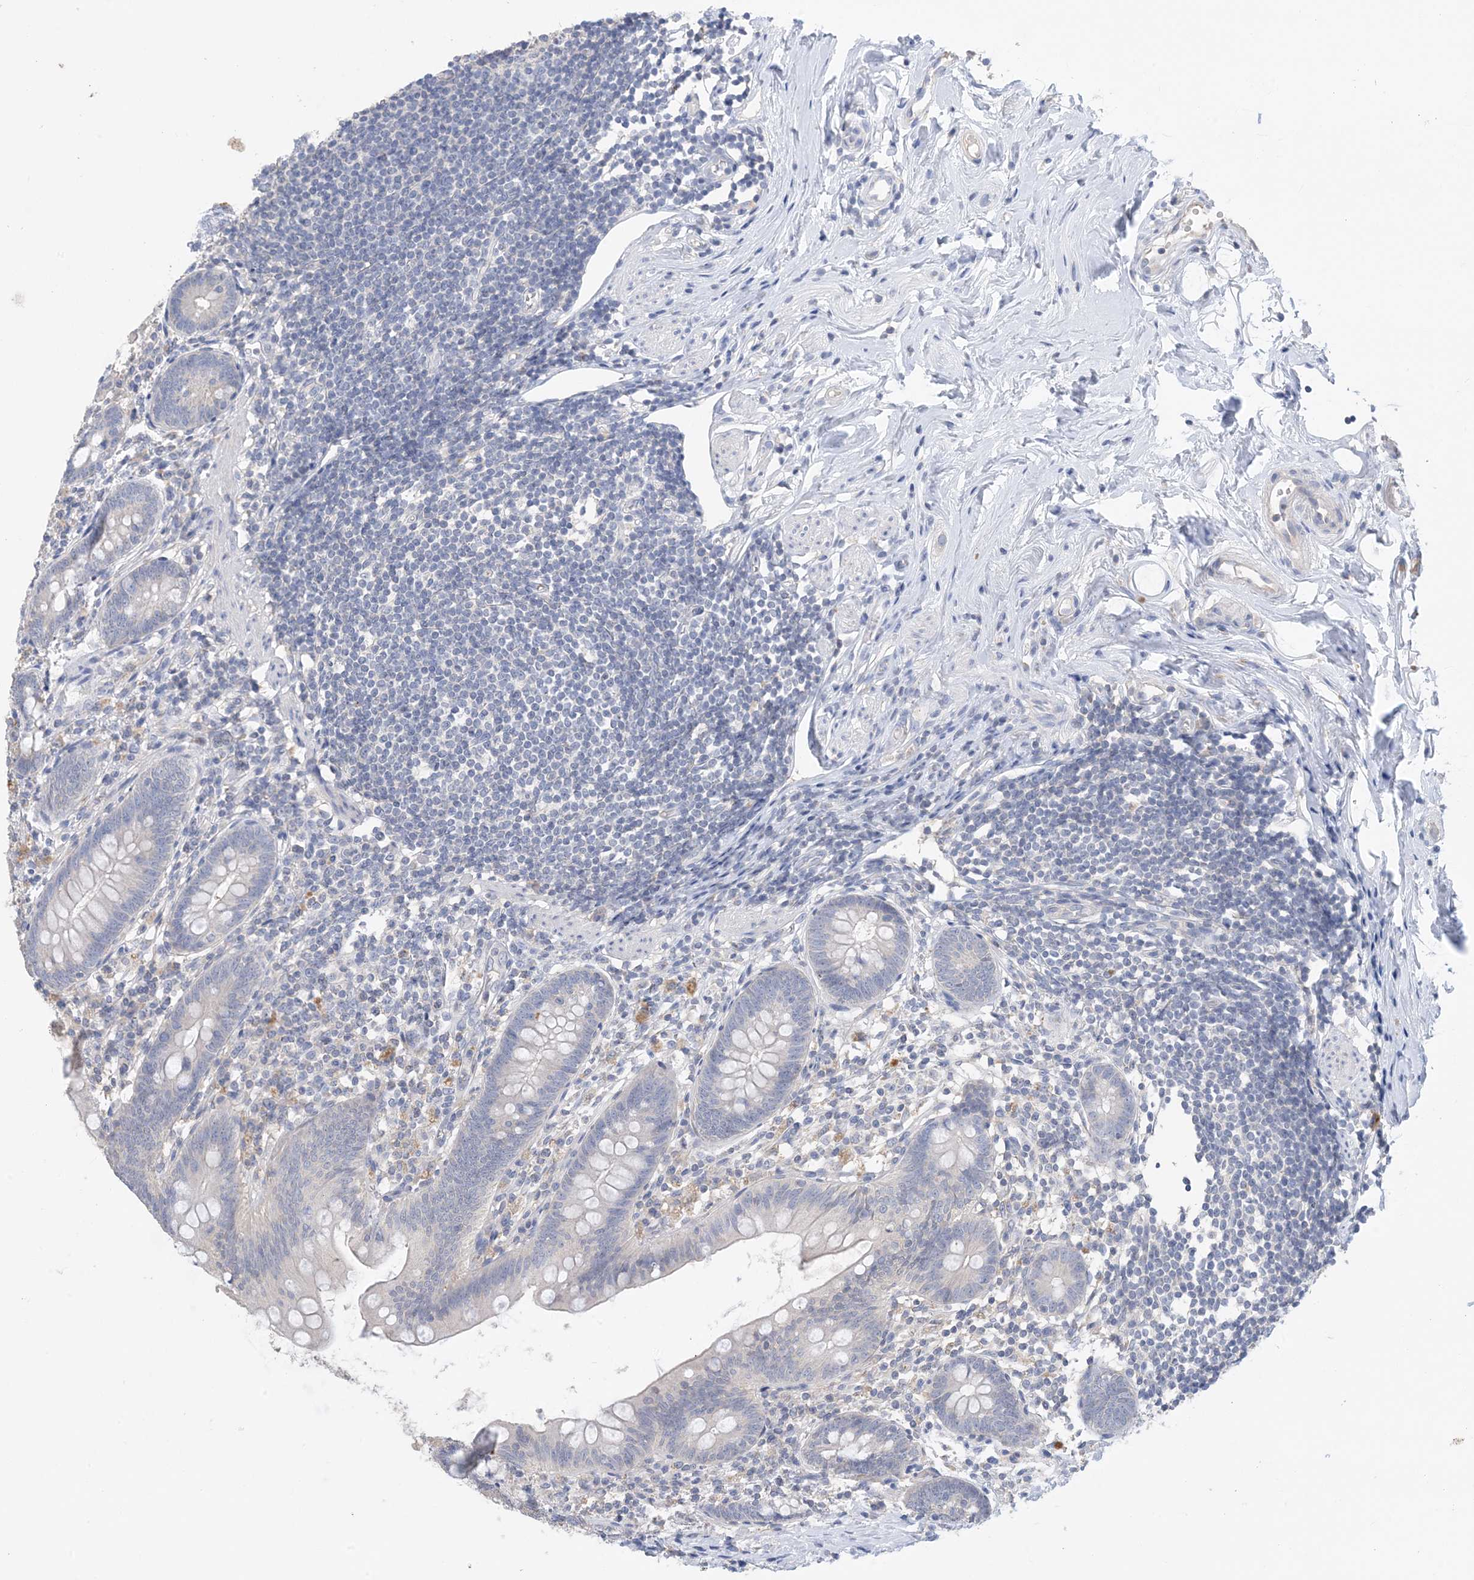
{"staining": {"intensity": "negative", "quantity": "none", "location": "none"}, "tissue": "appendix", "cell_type": "Glandular cells", "image_type": "normal", "snomed": [{"axis": "morphology", "description": "Normal tissue, NOS"}, {"axis": "topography", "description": "Appendix"}], "caption": "IHC of normal human appendix demonstrates no expression in glandular cells.", "gene": "KPRP", "patient": {"sex": "female", "age": 62}}